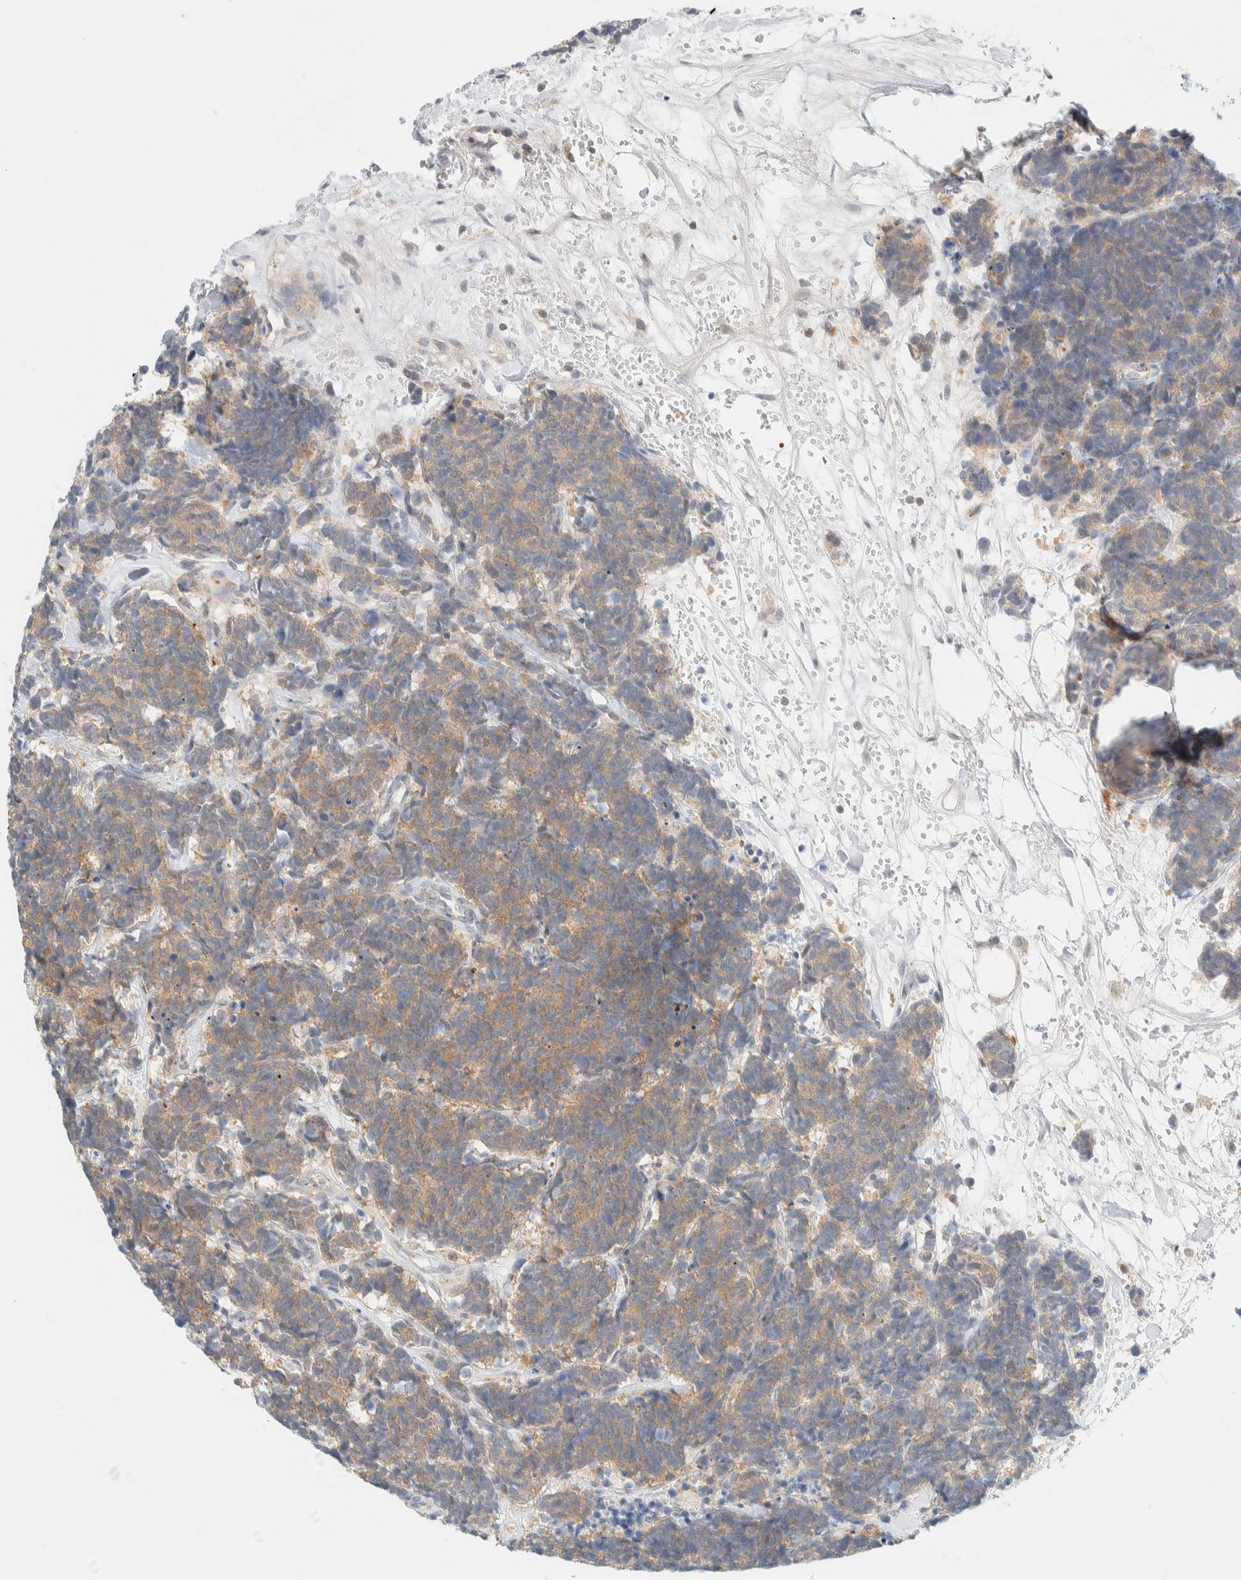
{"staining": {"intensity": "weak", "quantity": ">75%", "location": "cytoplasmic/membranous"}, "tissue": "carcinoid", "cell_type": "Tumor cells", "image_type": "cancer", "snomed": [{"axis": "morphology", "description": "Carcinoma, NOS"}, {"axis": "morphology", "description": "Carcinoid, malignant, NOS"}, {"axis": "topography", "description": "Urinary bladder"}], "caption": "Carcinoid (malignant) stained for a protein exhibits weak cytoplasmic/membranous positivity in tumor cells. (DAB IHC, brown staining for protein, blue staining for nuclei).", "gene": "PCYT2", "patient": {"sex": "male", "age": 57}}